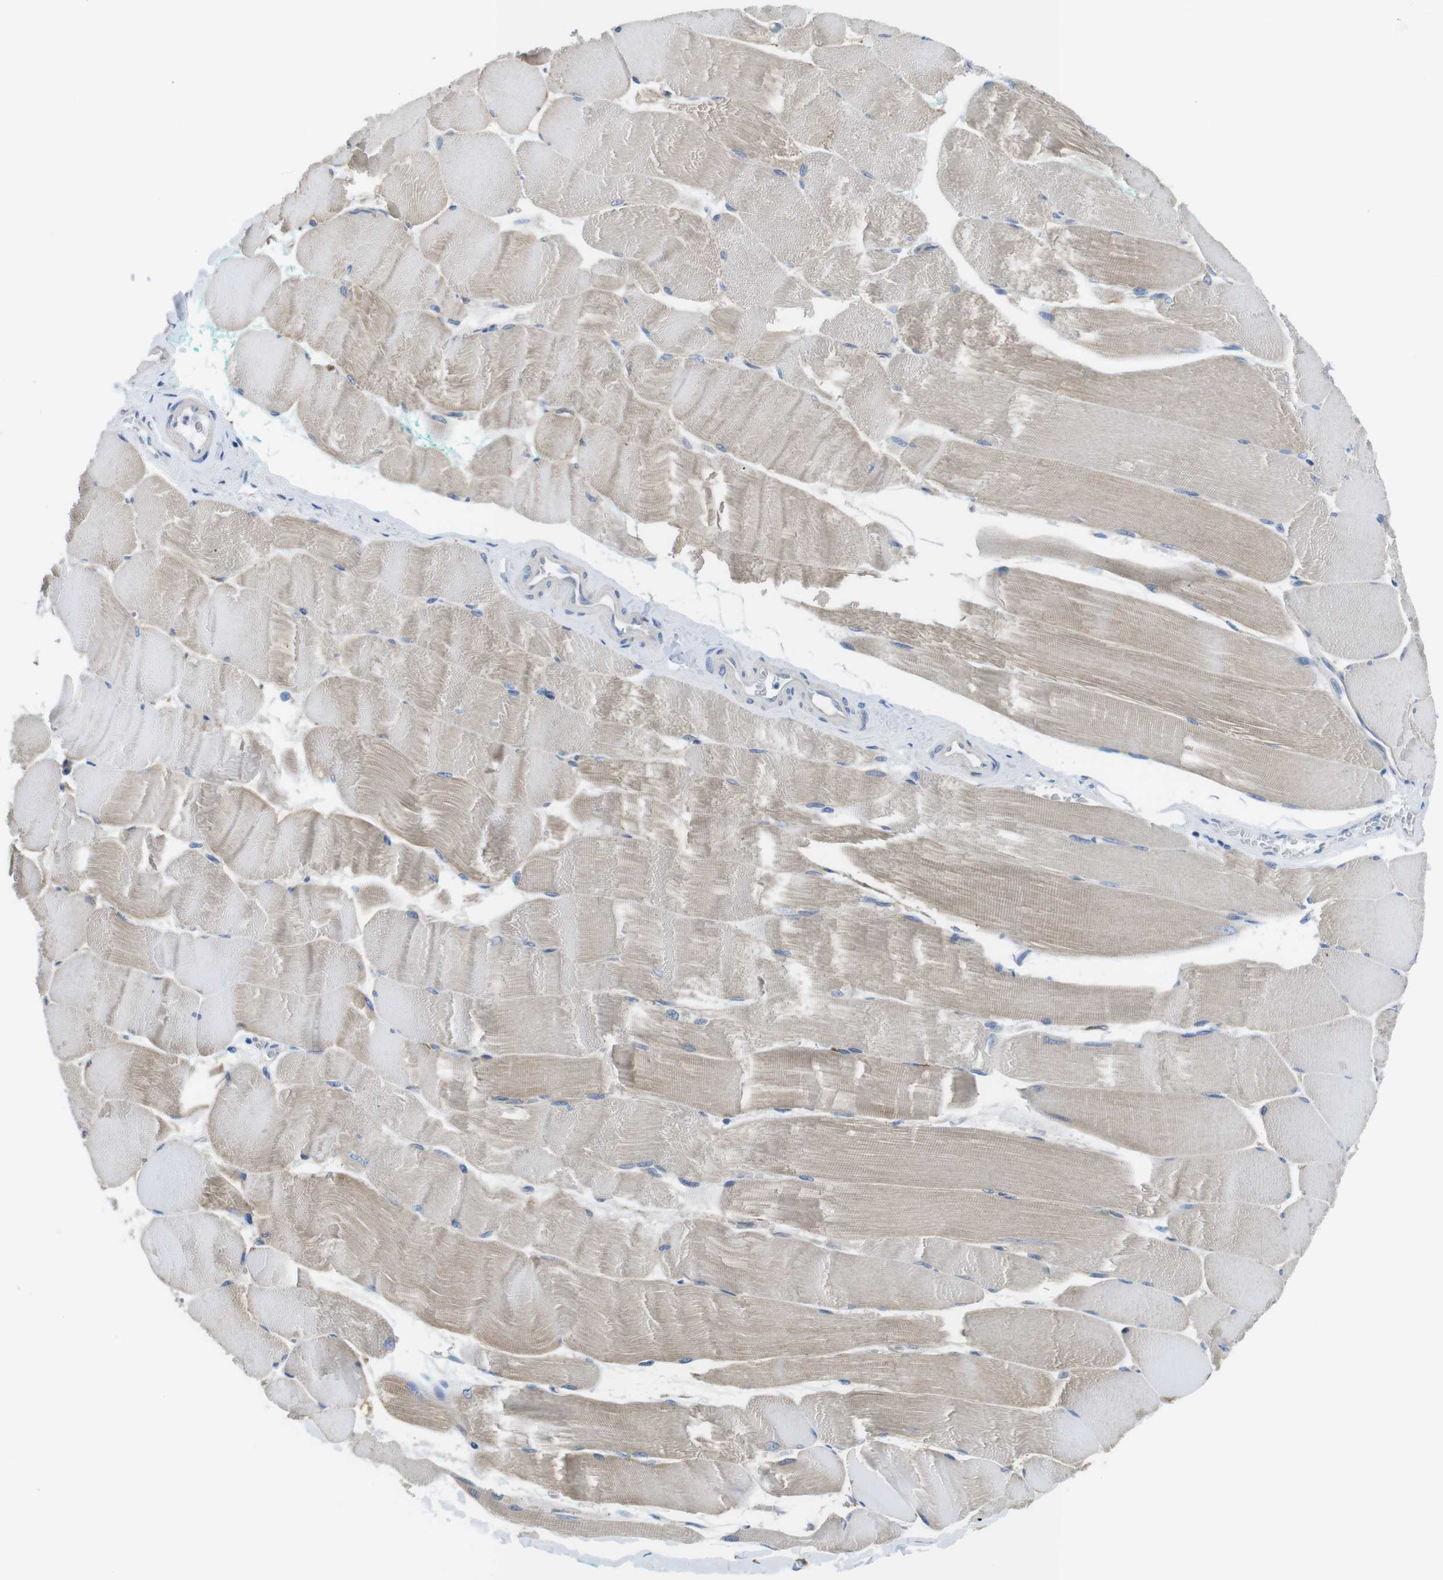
{"staining": {"intensity": "weak", "quantity": "25%-75%", "location": "cytoplasmic/membranous"}, "tissue": "skeletal muscle", "cell_type": "Myocytes", "image_type": "normal", "snomed": [{"axis": "morphology", "description": "Normal tissue, NOS"}, {"axis": "morphology", "description": "Squamous cell carcinoma, NOS"}, {"axis": "topography", "description": "Skeletal muscle"}], "caption": "This micrograph shows IHC staining of benign human skeletal muscle, with low weak cytoplasmic/membranous staining in about 25%-75% of myocytes.", "gene": "CDH8", "patient": {"sex": "male", "age": 51}}